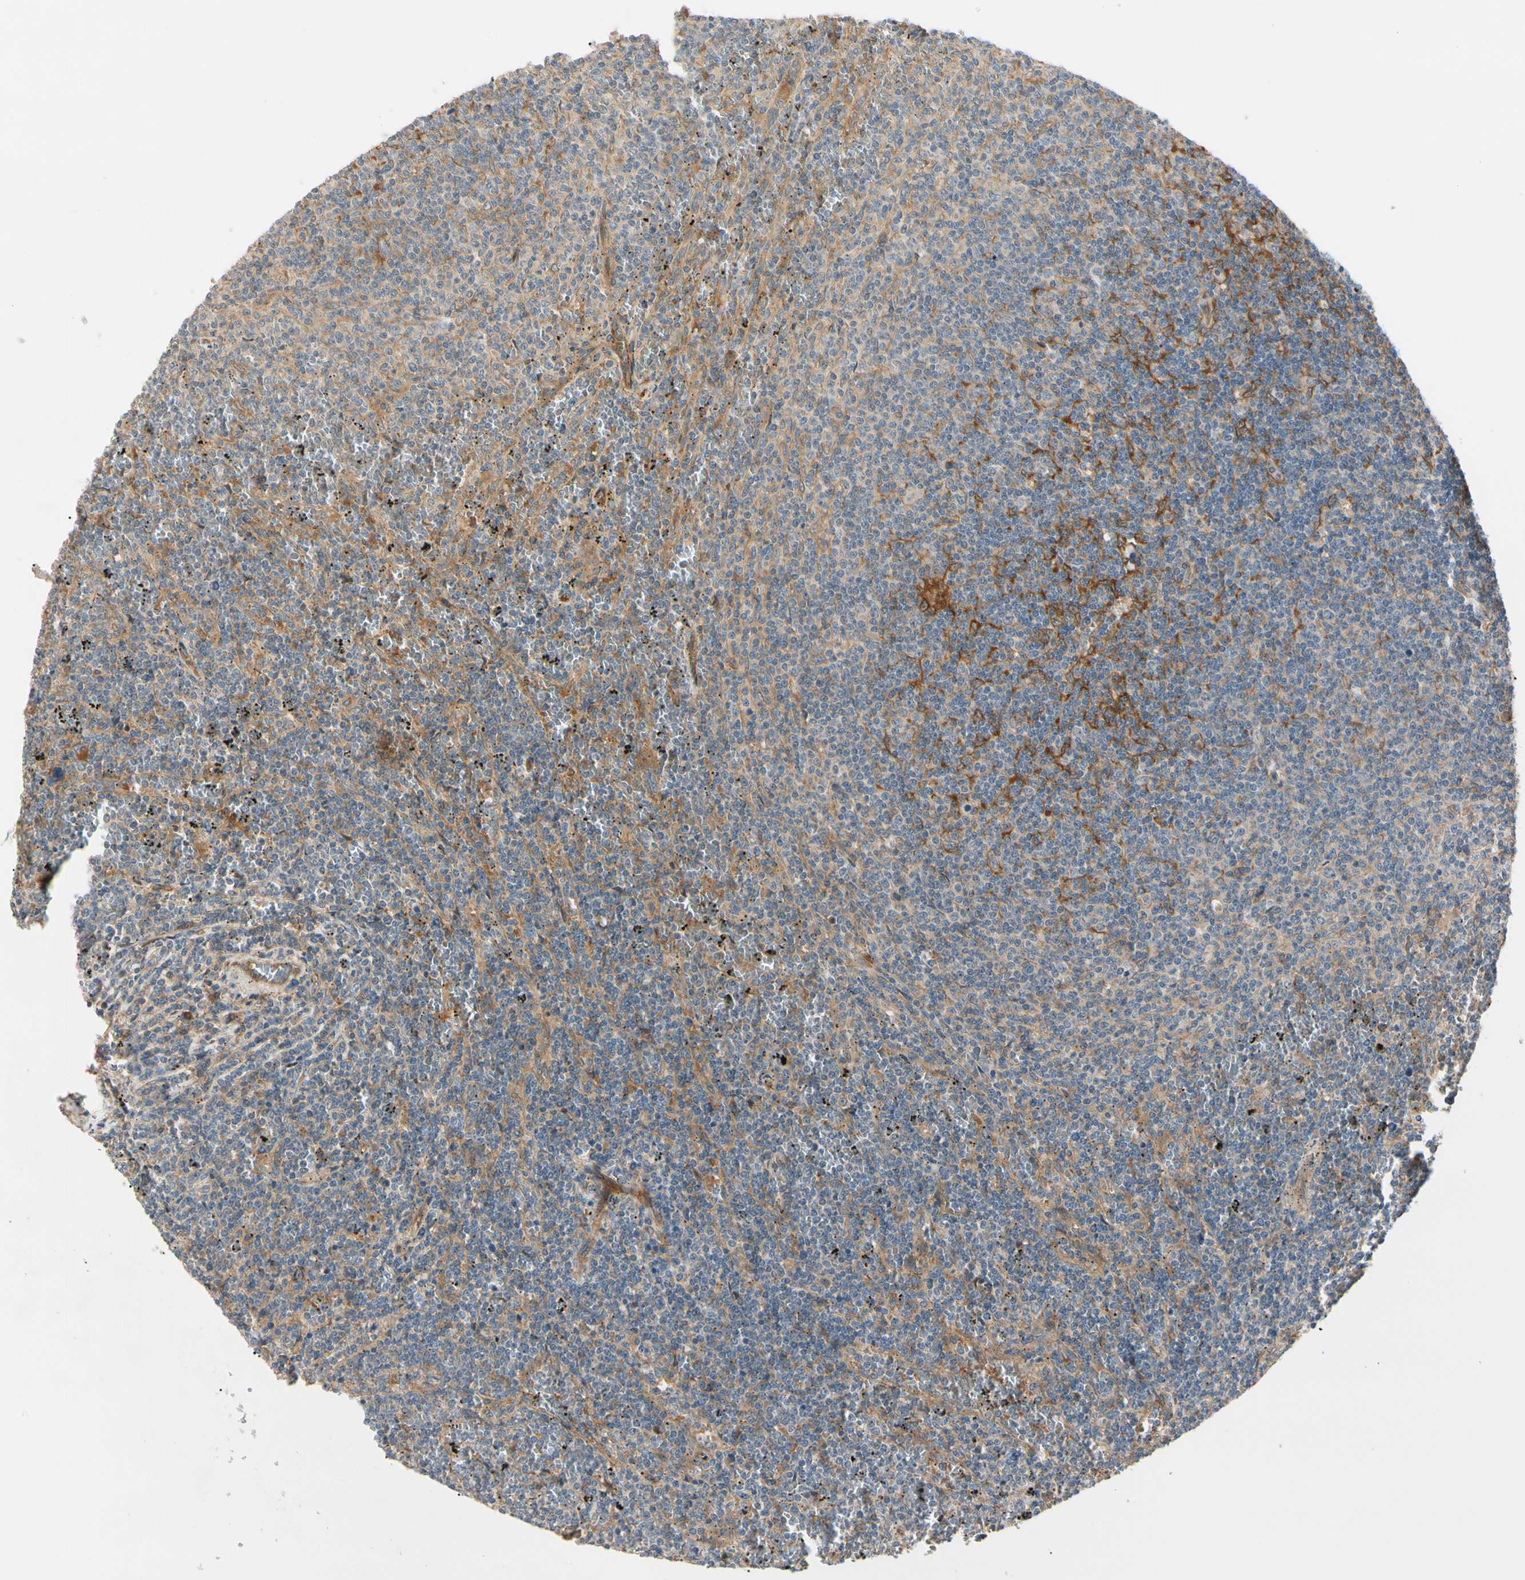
{"staining": {"intensity": "moderate", "quantity": ">75%", "location": "cytoplasmic/membranous"}, "tissue": "lymphoma", "cell_type": "Tumor cells", "image_type": "cancer", "snomed": [{"axis": "morphology", "description": "Malignant lymphoma, non-Hodgkin's type, Low grade"}, {"axis": "topography", "description": "Spleen"}], "caption": "The immunohistochemical stain highlights moderate cytoplasmic/membranous expression in tumor cells of lymphoma tissue.", "gene": "F2R", "patient": {"sex": "female", "age": 50}}